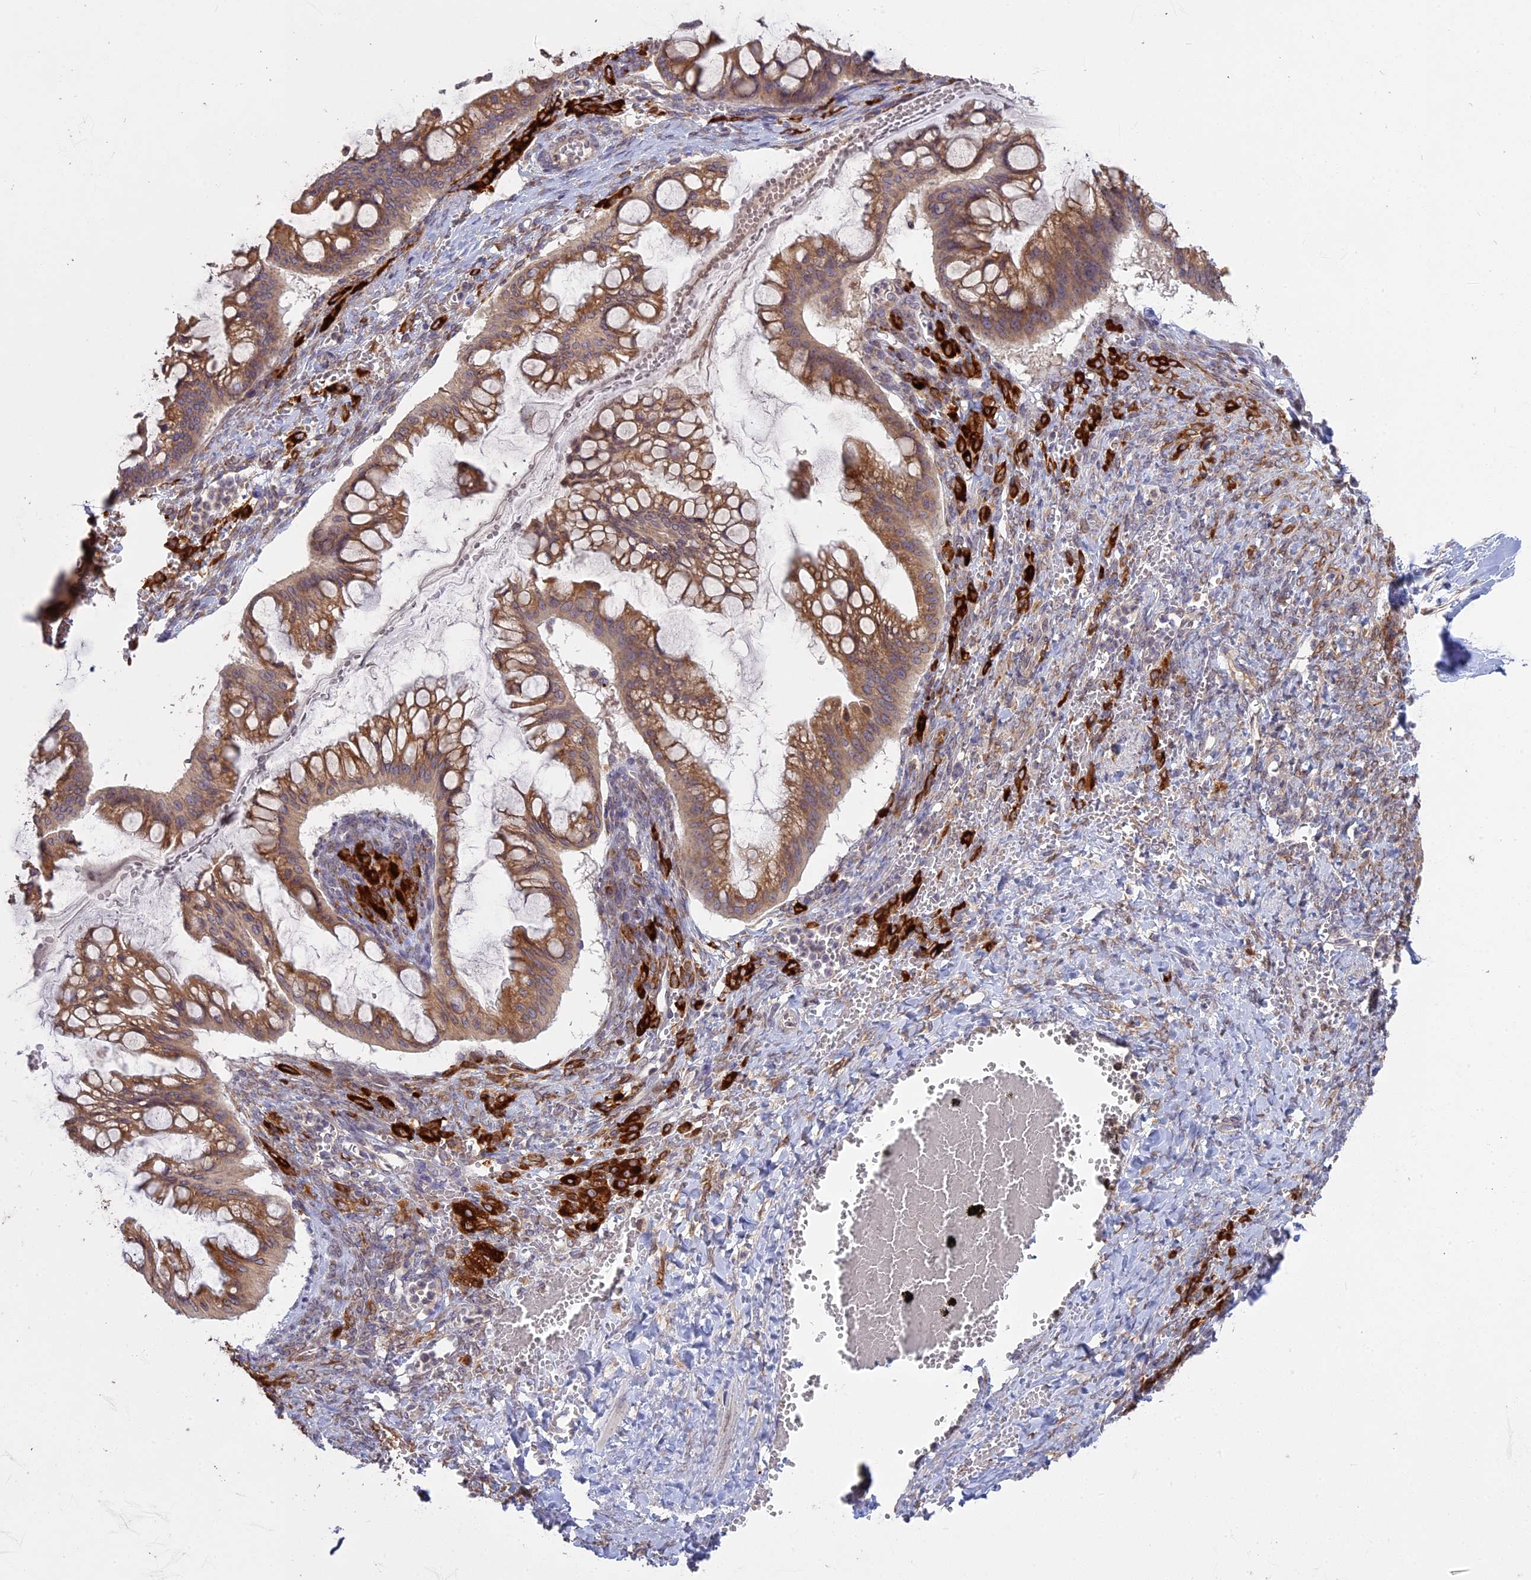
{"staining": {"intensity": "moderate", "quantity": ">75%", "location": "cytoplasmic/membranous"}, "tissue": "ovarian cancer", "cell_type": "Tumor cells", "image_type": "cancer", "snomed": [{"axis": "morphology", "description": "Cystadenocarcinoma, mucinous, NOS"}, {"axis": "topography", "description": "Ovary"}], "caption": "IHC histopathology image of neoplastic tissue: ovarian cancer (mucinous cystadenocarcinoma) stained using IHC shows medium levels of moderate protein expression localized specifically in the cytoplasmic/membranous of tumor cells, appearing as a cytoplasmic/membranous brown color.", "gene": "TLCD1", "patient": {"sex": "female", "age": 73}}